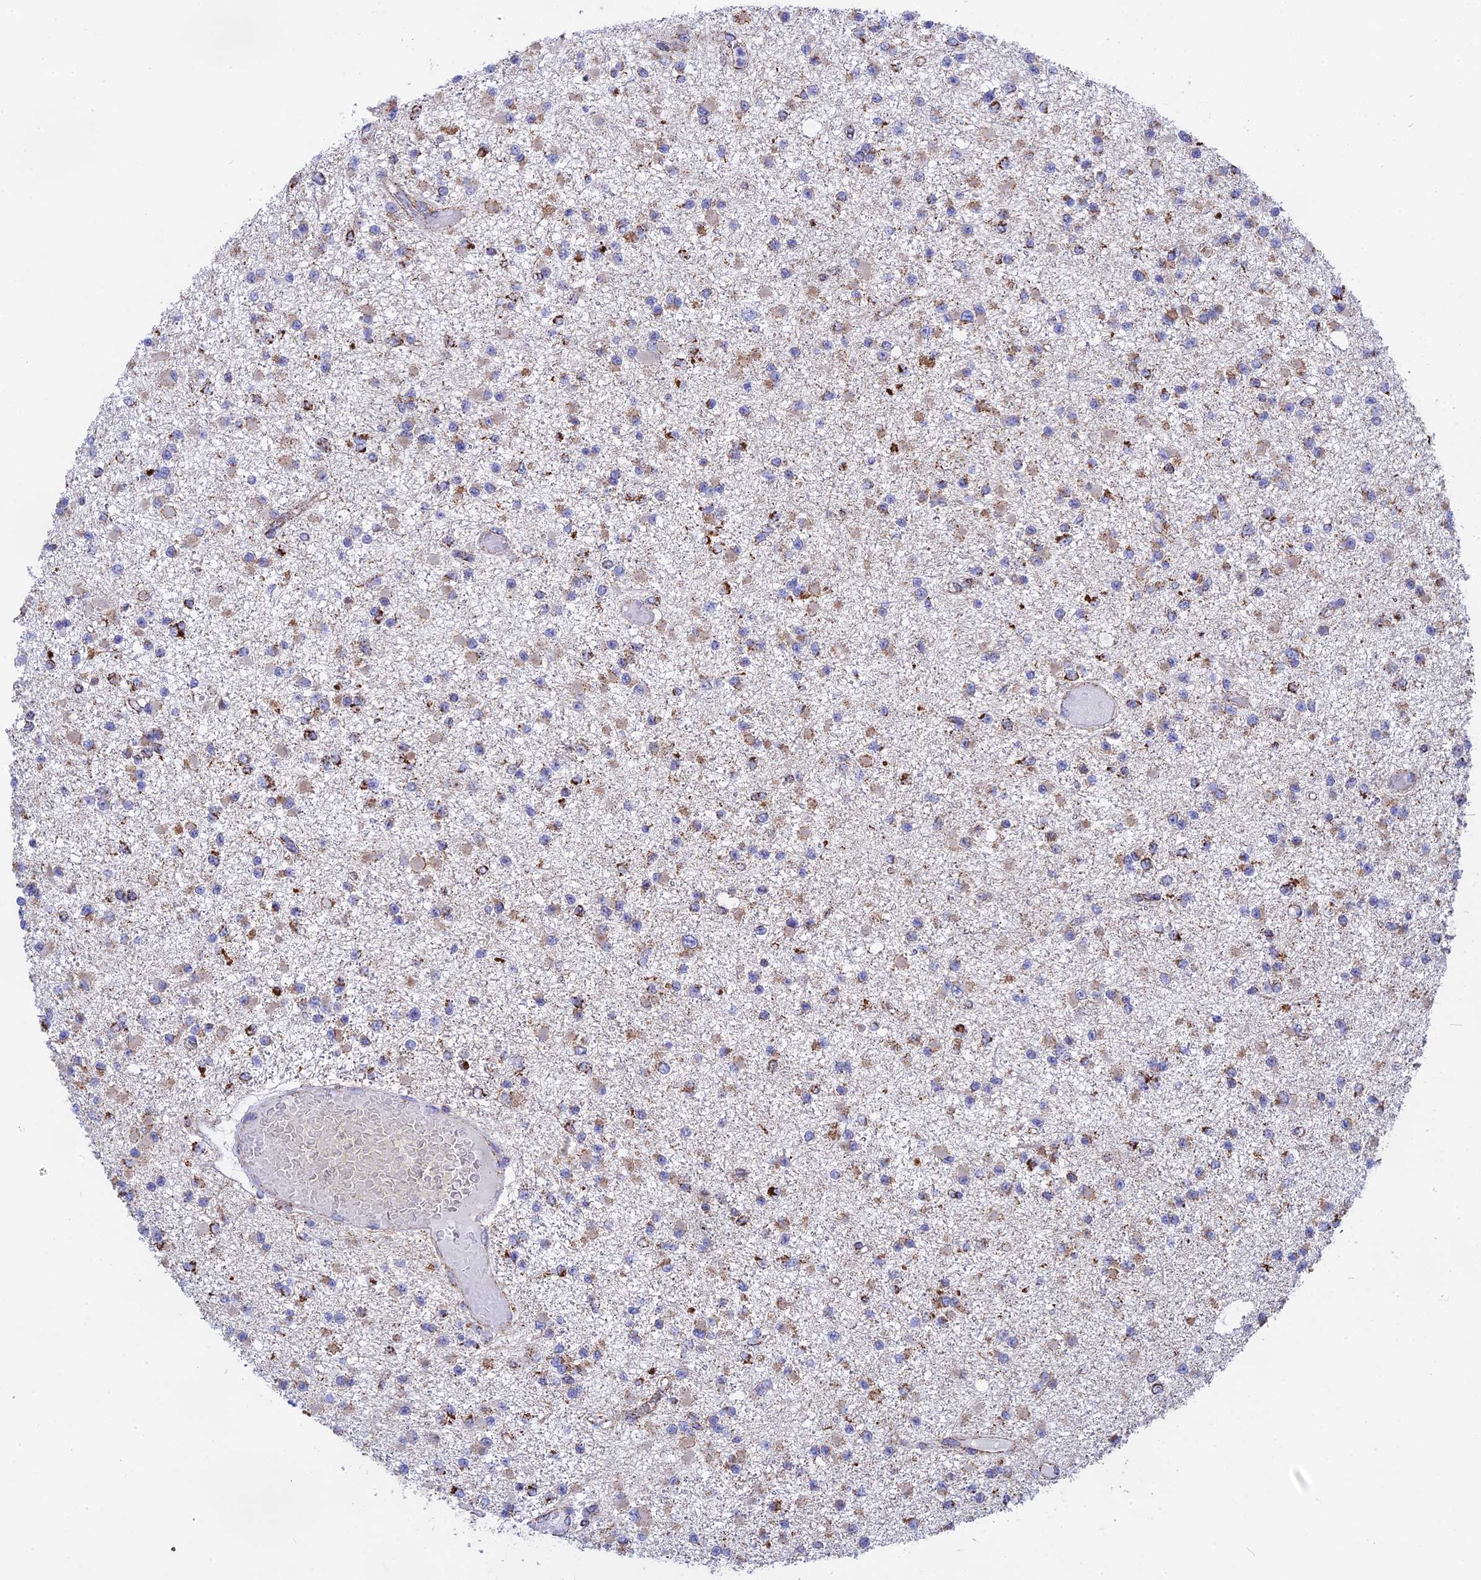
{"staining": {"intensity": "moderate", "quantity": "25%-75%", "location": "cytoplasmic/membranous"}, "tissue": "glioma", "cell_type": "Tumor cells", "image_type": "cancer", "snomed": [{"axis": "morphology", "description": "Glioma, malignant, Low grade"}, {"axis": "topography", "description": "Brain"}], "caption": "Protein expression analysis of glioma displays moderate cytoplasmic/membranous staining in about 25%-75% of tumor cells. The protein is stained brown, and the nuclei are stained in blue (DAB (3,3'-diaminobenzidine) IHC with brightfield microscopy, high magnification).", "gene": "NDUFA5", "patient": {"sex": "female", "age": 22}}